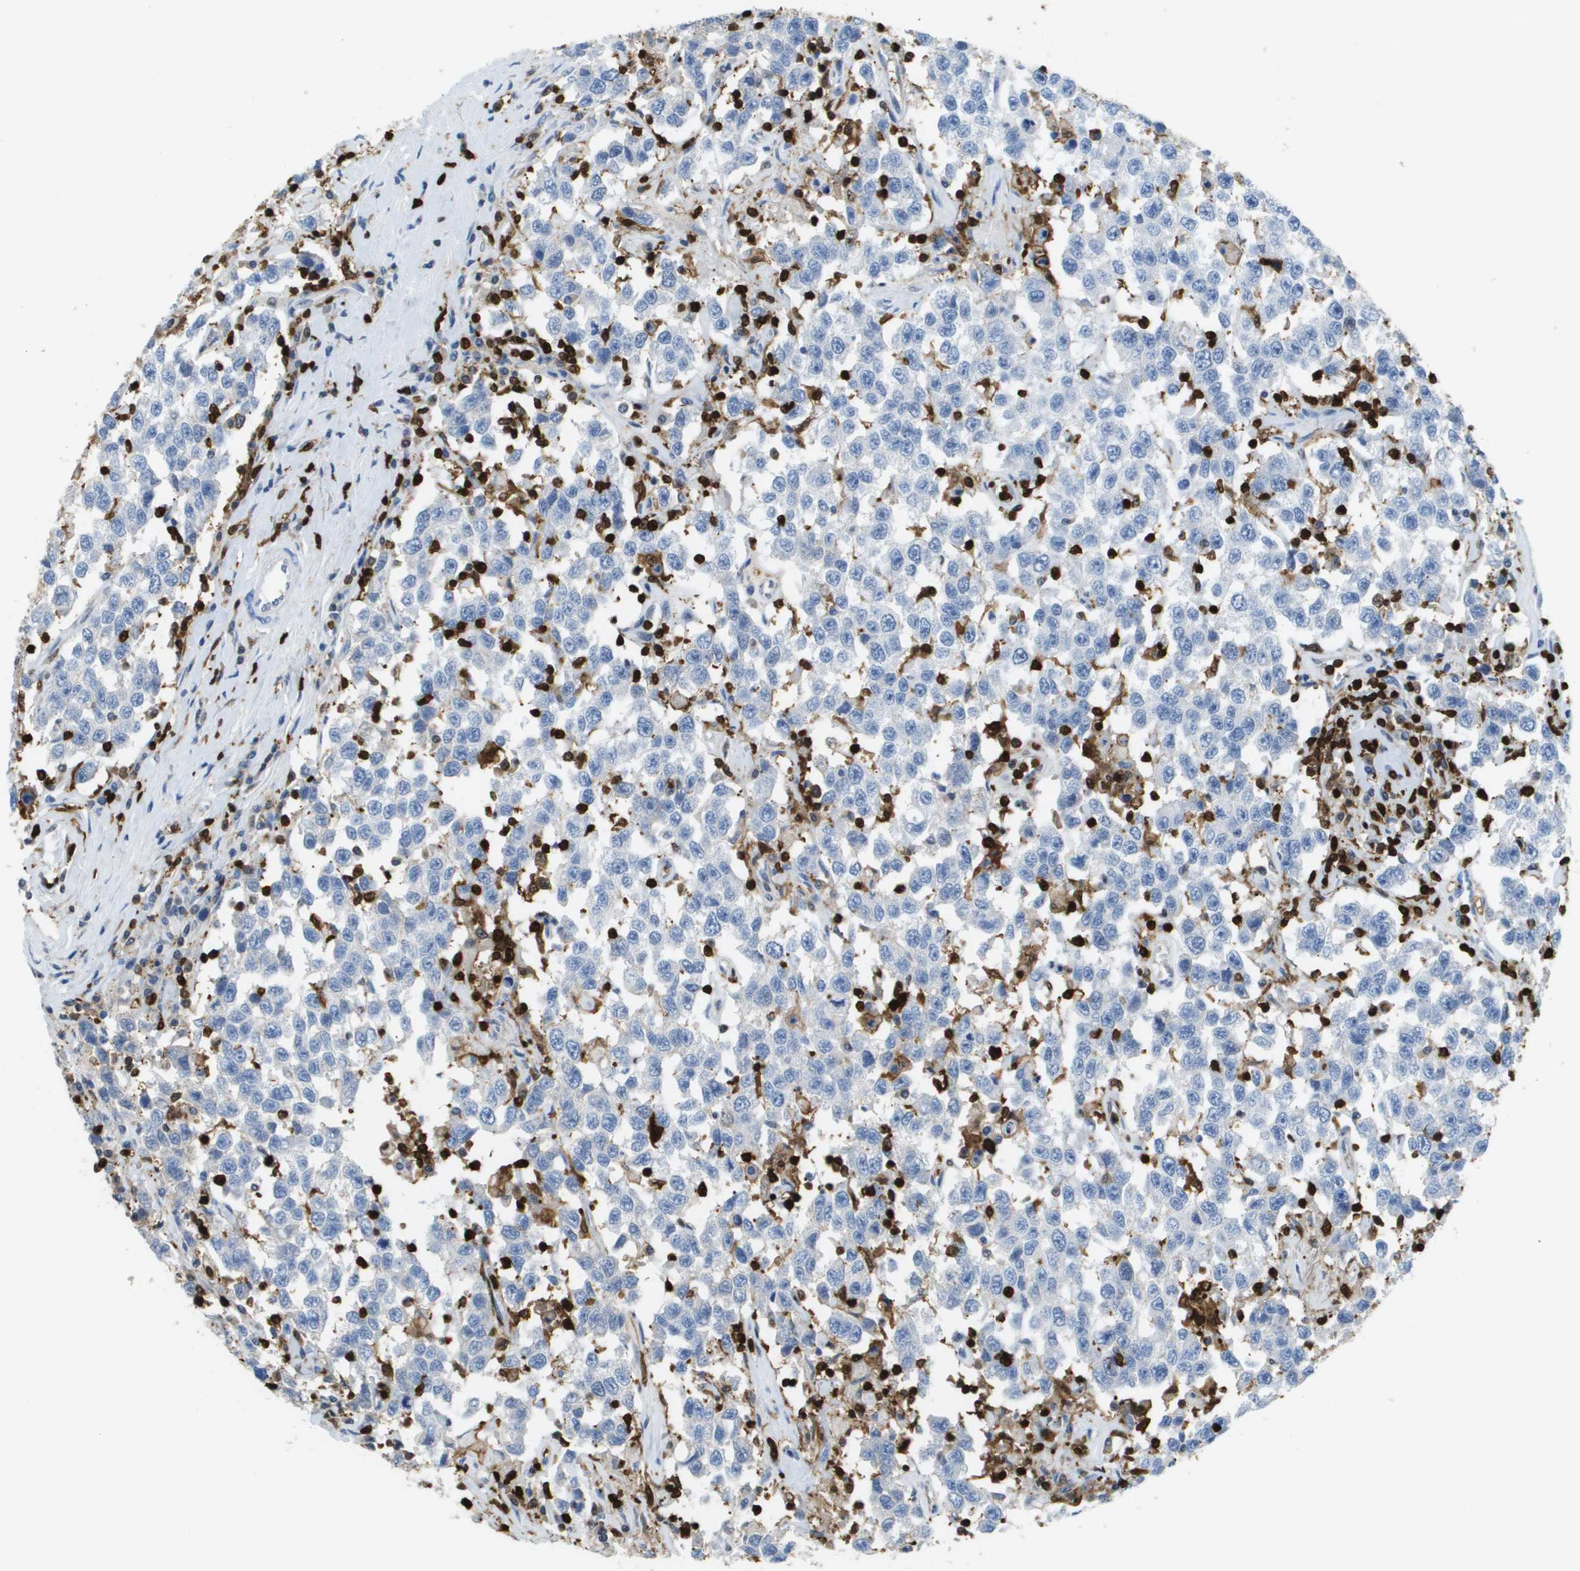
{"staining": {"intensity": "negative", "quantity": "none", "location": "none"}, "tissue": "testis cancer", "cell_type": "Tumor cells", "image_type": "cancer", "snomed": [{"axis": "morphology", "description": "Seminoma, NOS"}, {"axis": "topography", "description": "Testis"}], "caption": "This image is of testis cancer stained with IHC to label a protein in brown with the nuclei are counter-stained blue. There is no expression in tumor cells.", "gene": "DOCK5", "patient": {"sex": "male", "age": 41}}